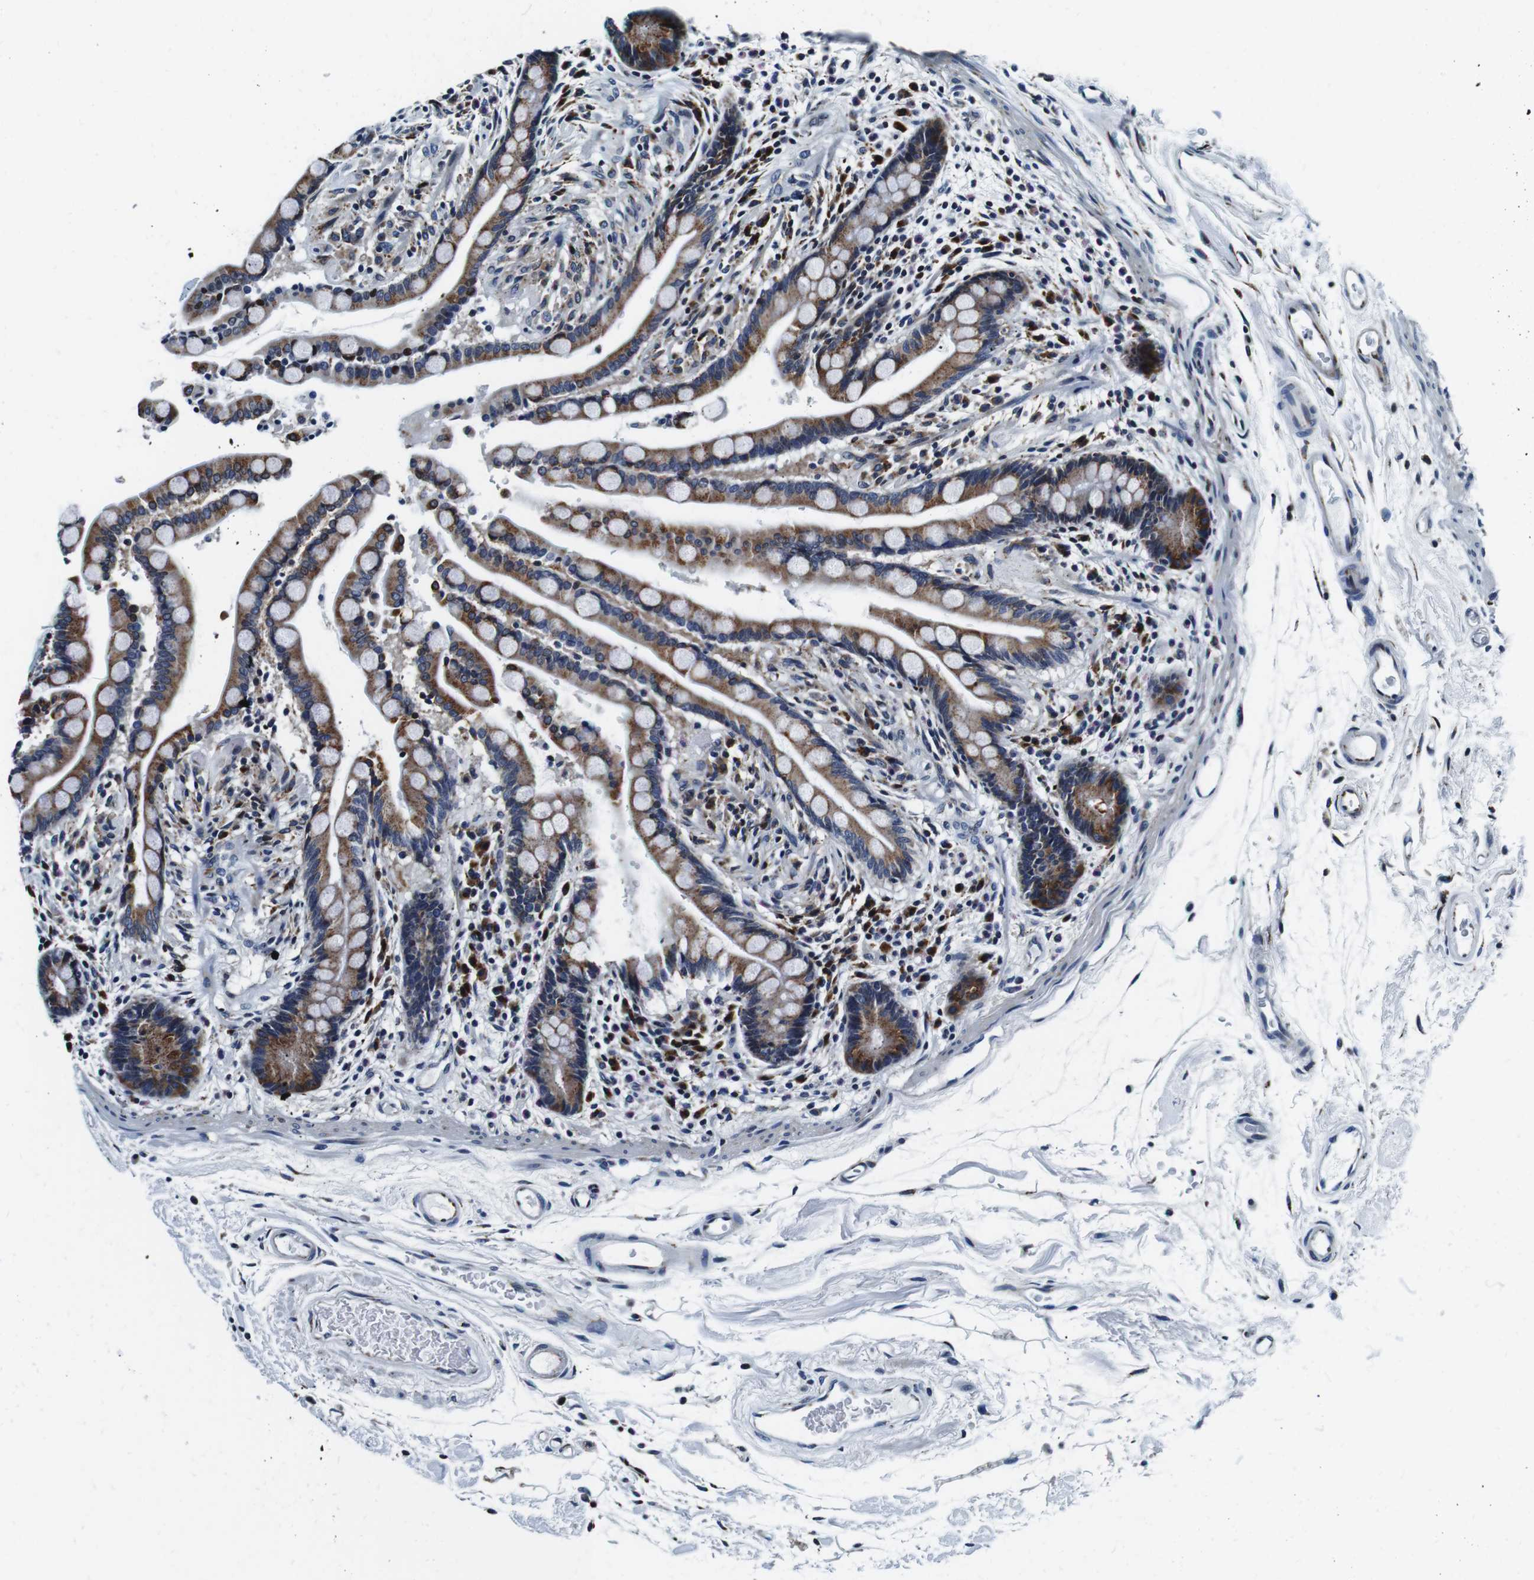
{"staining": {"intensity": "negative", "quantity": "none", "location": "none"}, "tissue": "colon", "cell_type": "Endothelial cells", "image_type": "normal", "snomed": [{"axis": "morphology", "description": "Normal tissue, NOS"}, {"axis": "topography", "description": "Colon"}], "caption": "This is an IHC micrograph of unremarkable colon. There is no staining in endothelial cells.", "gene": "FAR2", "patient": {"sex": "male", "age": 73}}